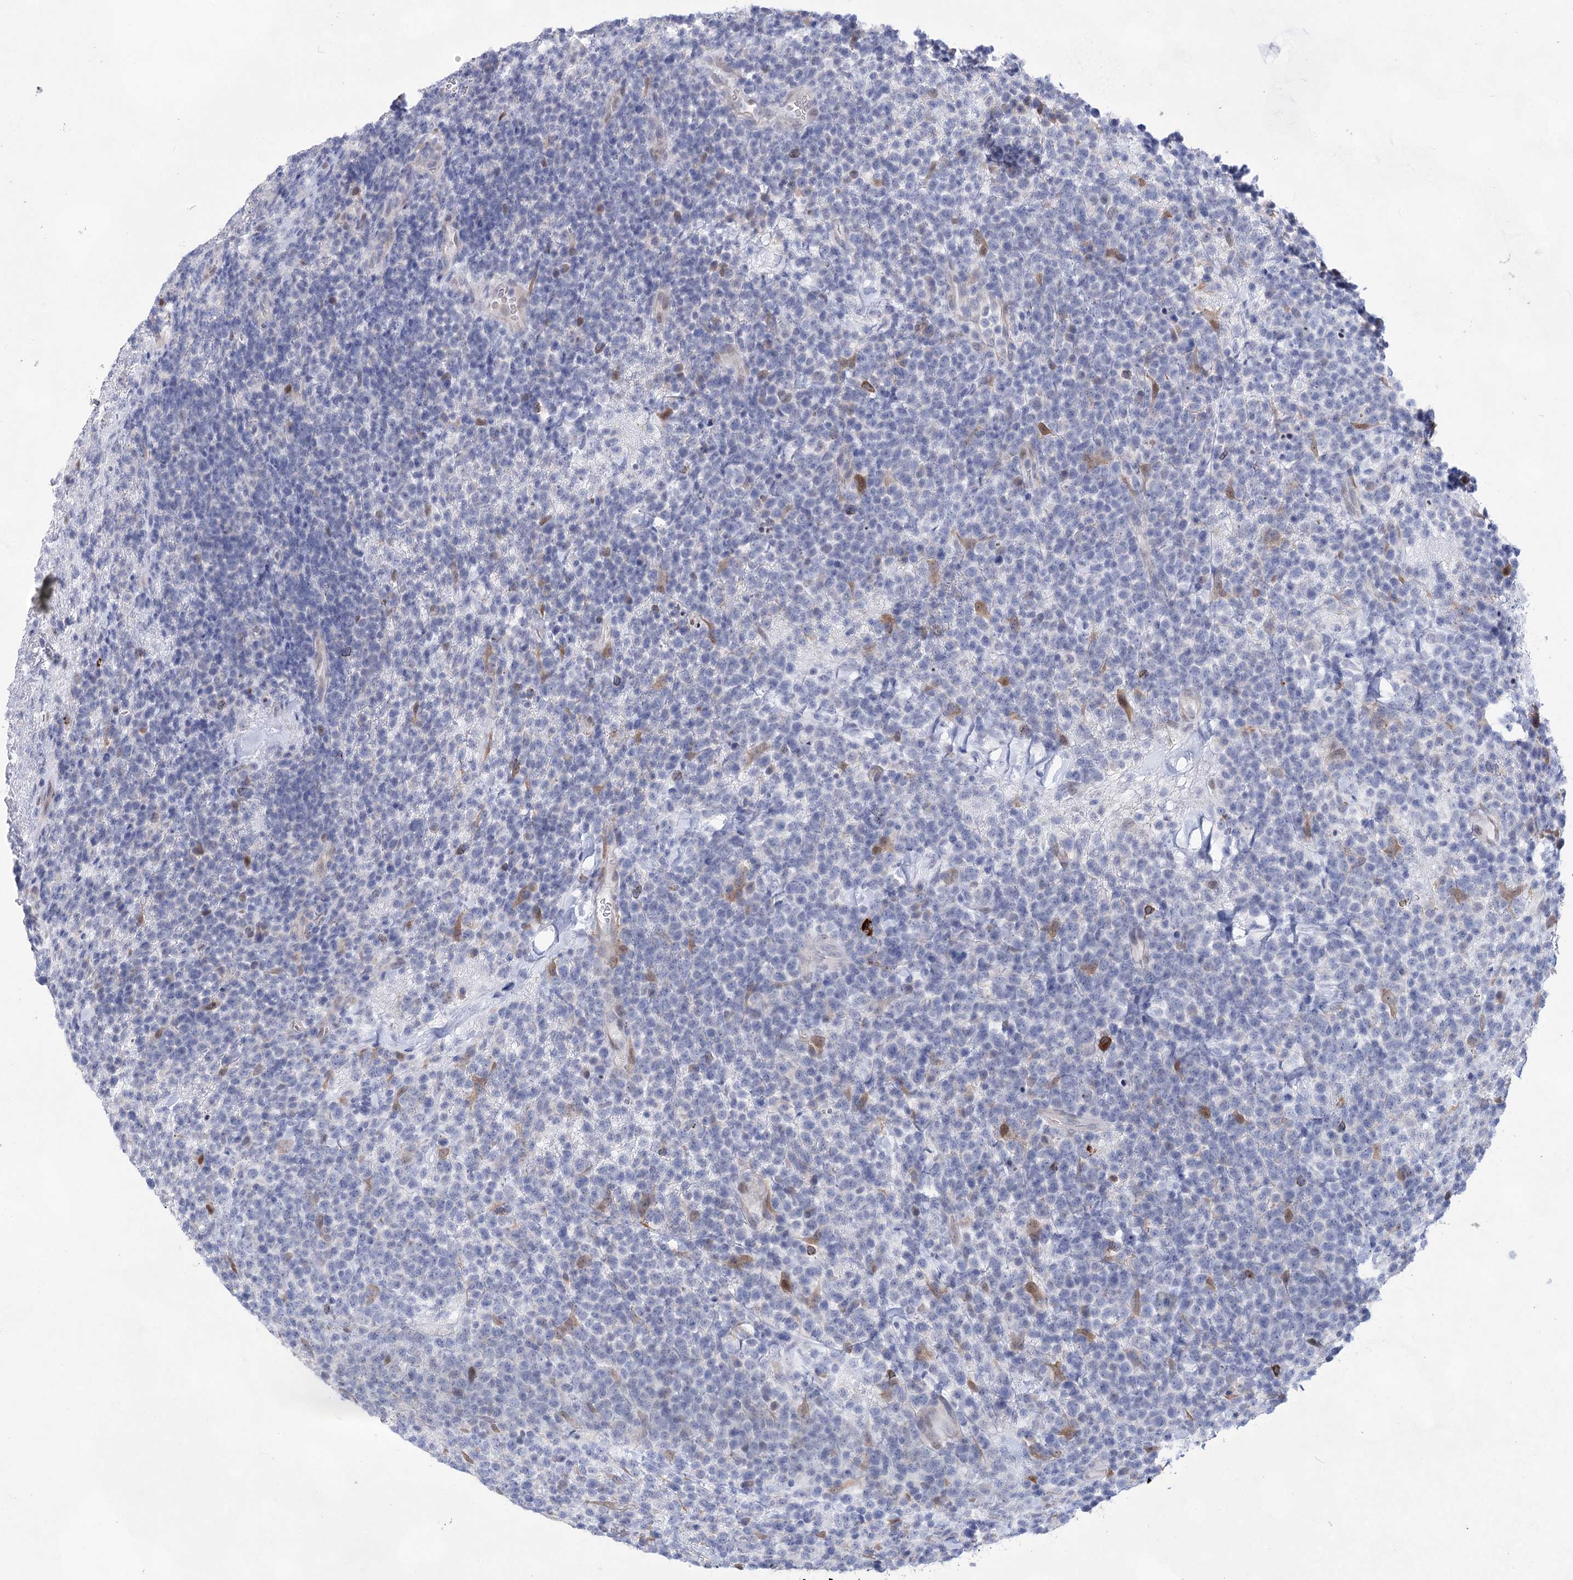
{"staining": {"intensity": "negative", "quantity": "none", "location": "none"}, "tissue": "lymphoma", "cell_type": "Tumor cells", "image_type": "cancer", "snomed": [{"axis": "morphology", "description": "Malignant lymphoma, non-Hodgkin's type, High grade"}, {"axis": "topography", "description": "Colon"}], "caption": "Photomicrograph shows no protein expression in tumor cells of lymphoma tissue.", "gene": "UGDH", "patient": {"sex": "female", "age": 53}}